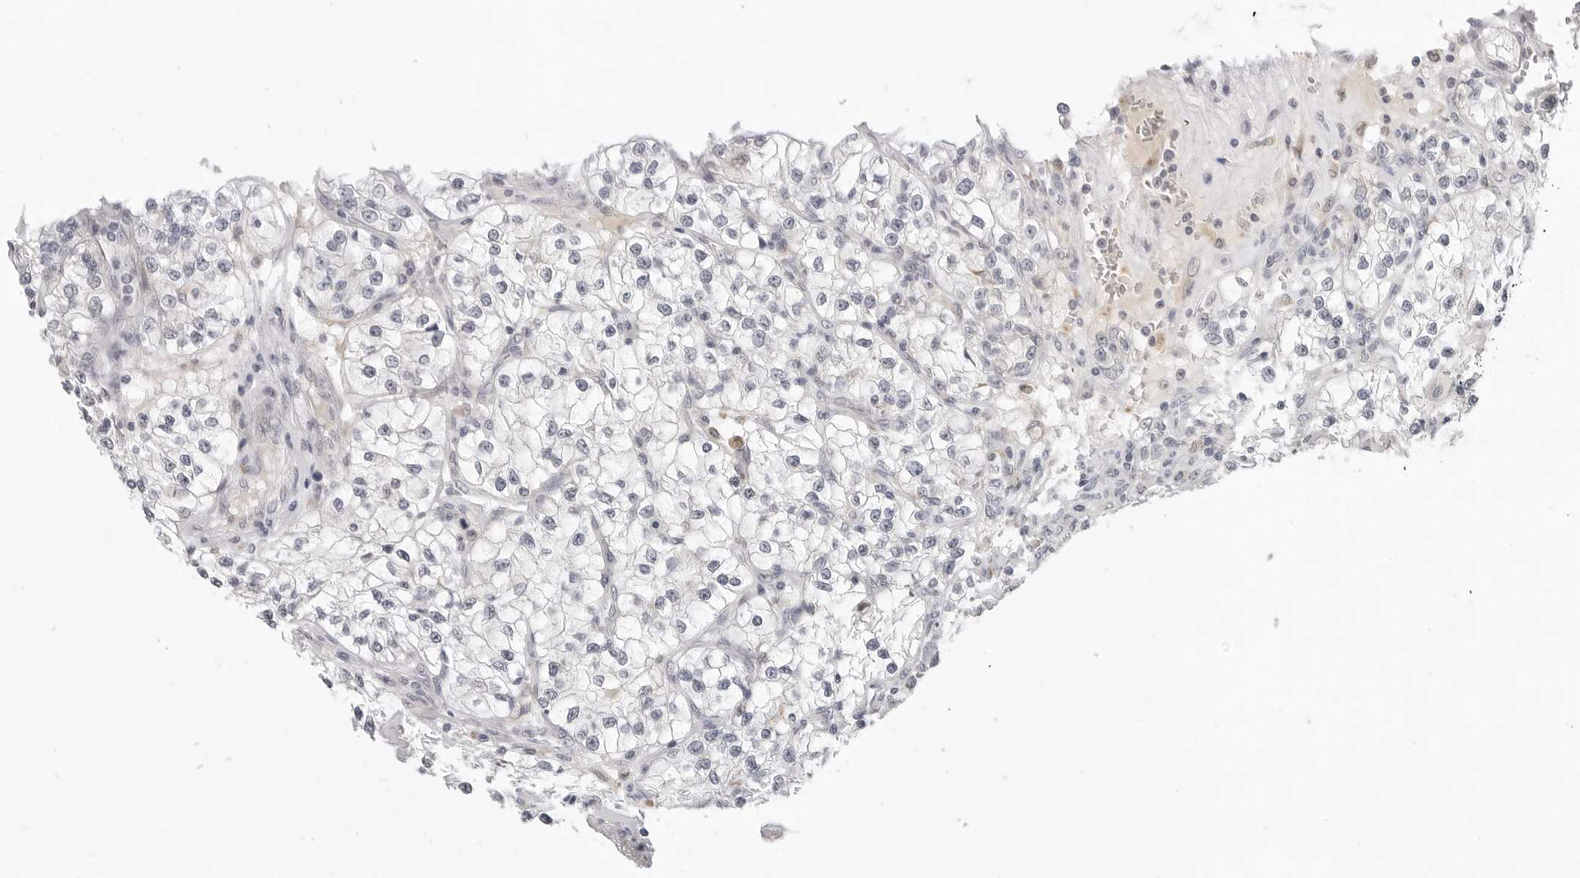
{"staining": {"intensity": "negative", "quantity": "none", "location": "none"}, "tissue": "renal cancer", "cell_type": "Tumor cells", "image_type": "cancer", "snomed": [{"axis": "morphology", "description": "Adenocarcinoma, NOS"}, {"axis": "topography", "description": "Kidney"}], "caption": "Immunohistochemistry (IHC) histopathology image of renal cancer (adenocarcinoma) stained for a protein (brown), which shows no expression in tumor cells.", "gene": "EDN2", "patient": {"sex": "female", "age": 57}}